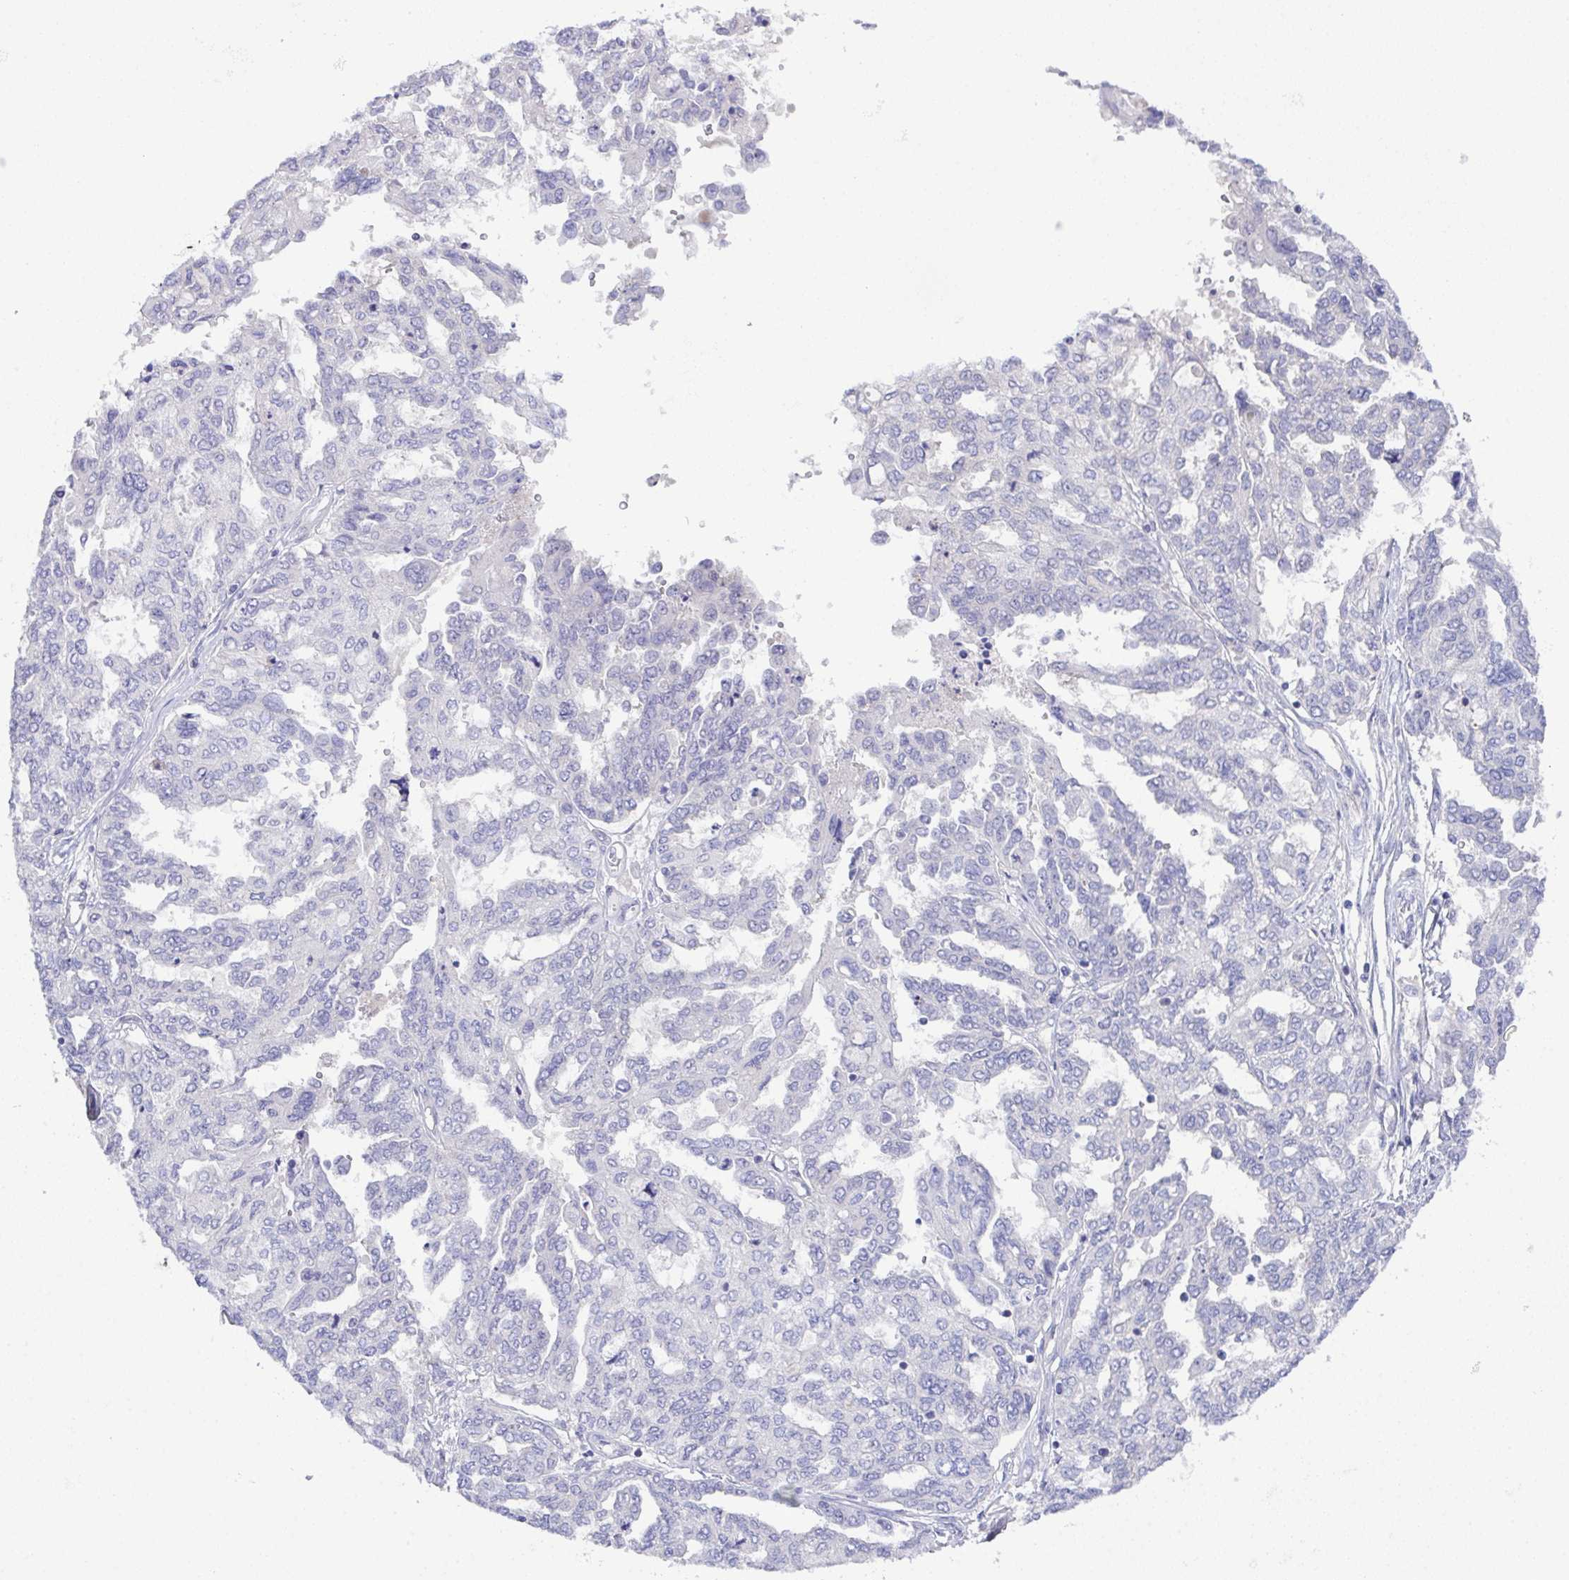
{"staining": {"intensity": "negative", "quantity": "none", "location": "none"}, "tissue": "ovarian cancer", "cell_type": "Tumor cells", "image_type": "cancer", "snomed": [{"axis": "morphology", "description": "Cystadenocarcinoma, serous, NOS"}, {"axis": "topography", "description": "Ovary"}], "caption": "IHC of ovarian cancer (serous cystadenocarcinoma) reveals no positivity in tumor cells. (Immunohistochemistry (ihc), brightfield microscopy, high magnification).", "gene": "CFAP97D1", "patient": {"sex": "female", "age": 53}}